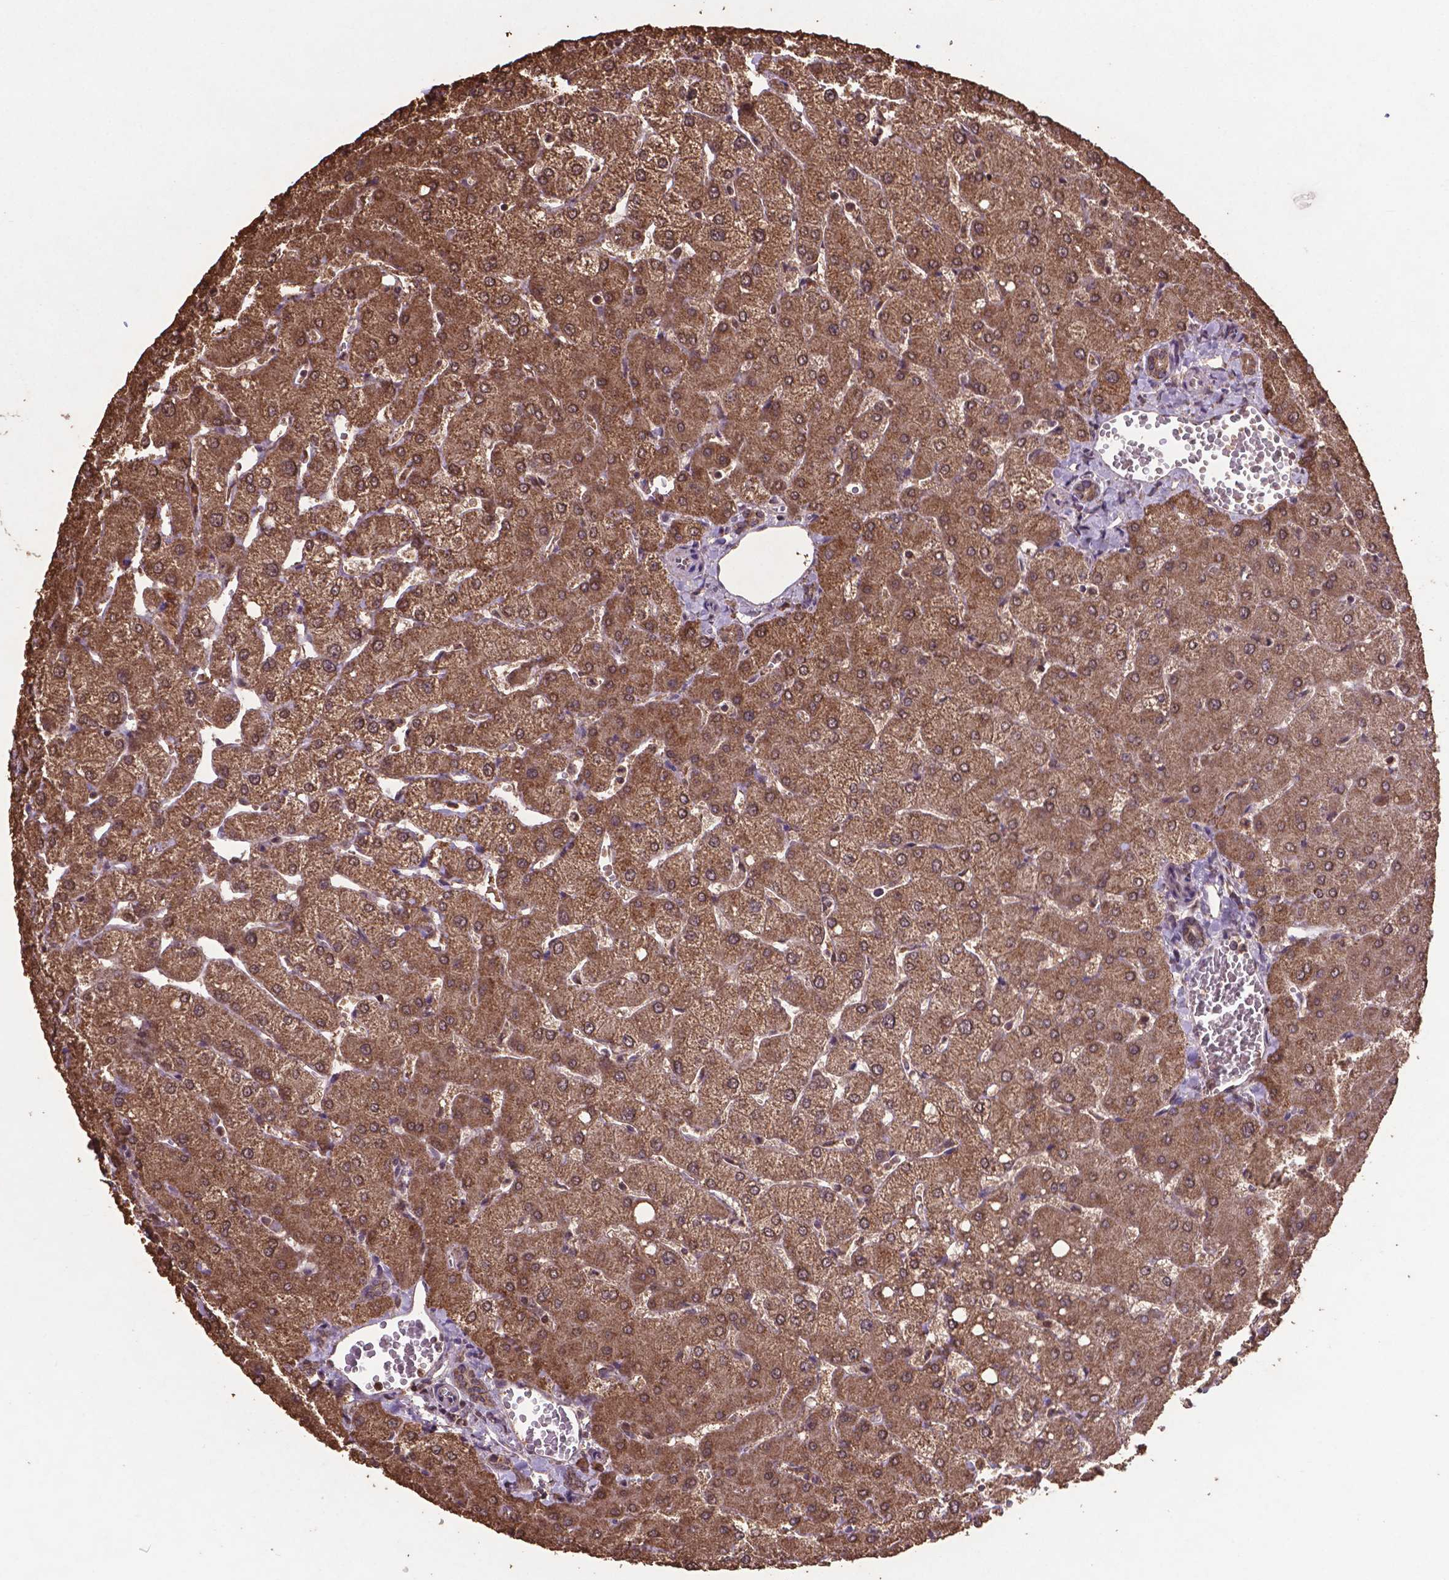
{"staining": {"intensity": "moderate", "quantity": ">75%", "location": "cytoplasmic/membranous,nuclear"}, "tissue": "liver", "cell_type": "Cholangiocytes", "image_type": "normal", "snomed": [{"axis": "morphology", "description": "Normal tissue, NOS"}, {"axis": "topography", "description": "Liver"}], "caption": "This is a histology image of immunohistochemistry staining of normal liver, which shows moderate positivity in the cytoplasmic/membranous,nuclear of cholangiocytes.", "gene": "DCAF1", "patient": {"sex": "female", "age": 54}}